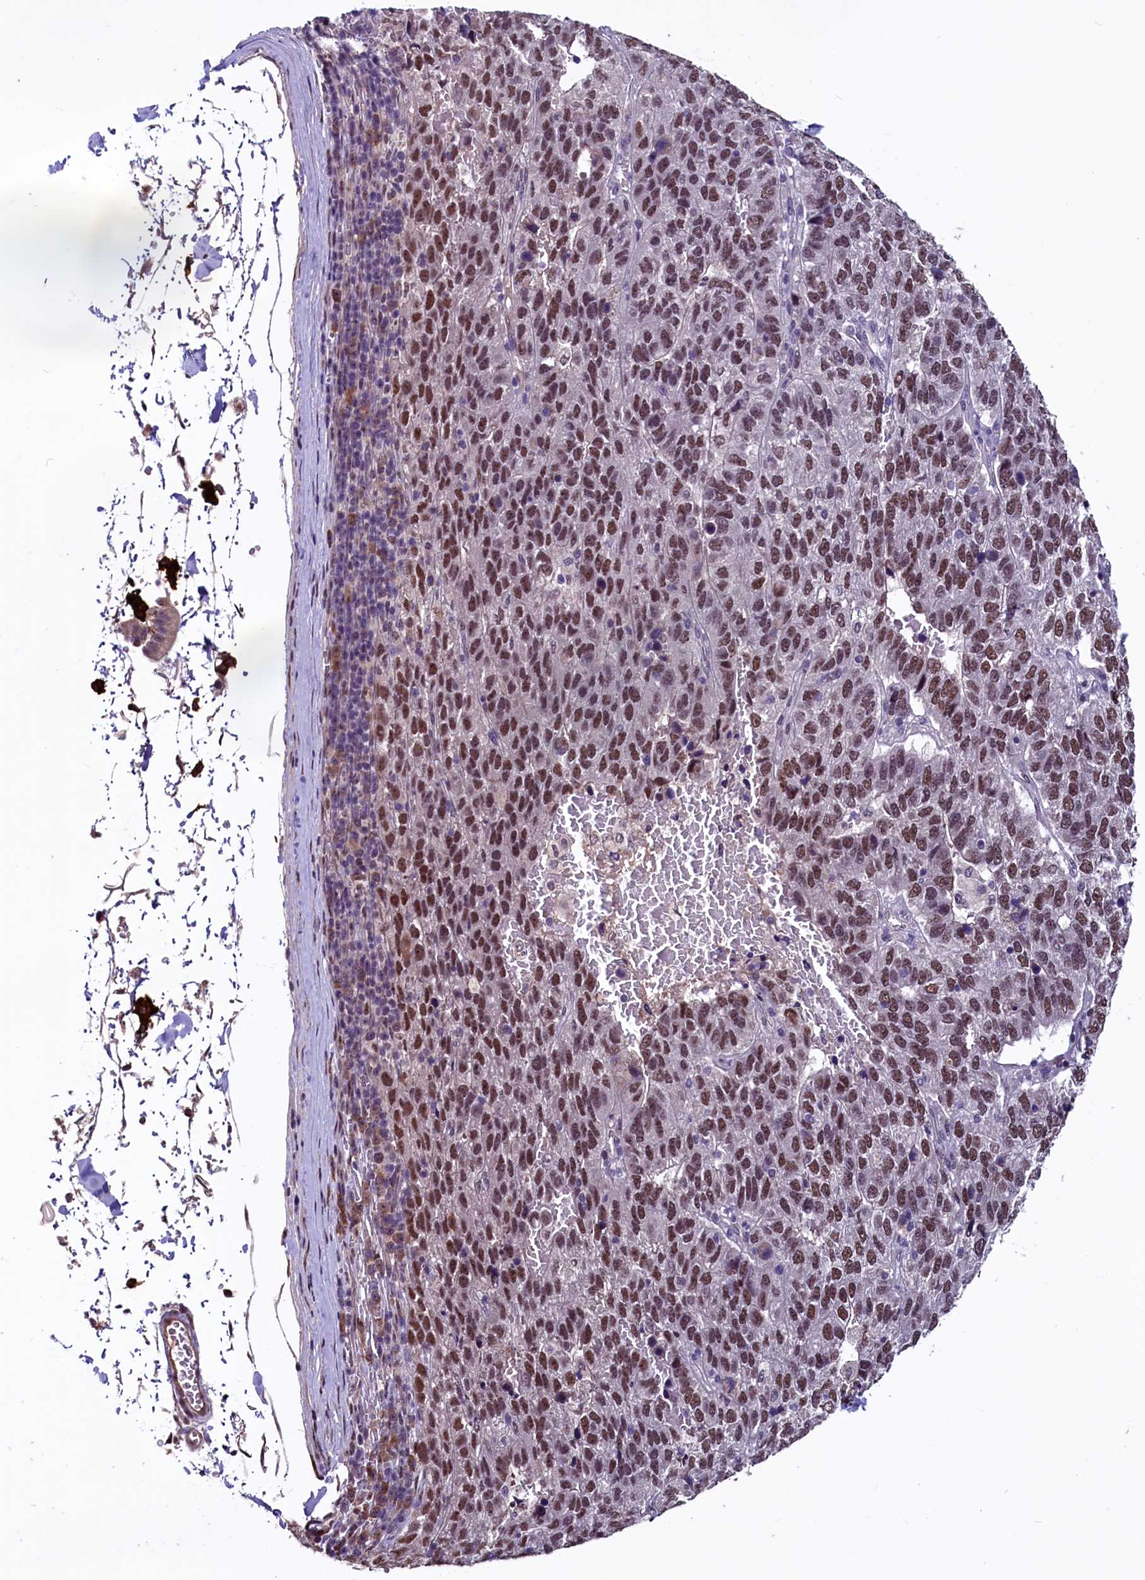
{"staining": {"intensity": "moderate", "quantity": ">75%", "location": "cytoplasmic/membranous"}, "tissue": "pancreatic cancer", "cell_type": "Tumor cells", "image_type": "cancer", "snomed": [{"axis": "morphology", "description": "Adenocarcinoma, NOS"}, {"axis": "topography", "description": "Pancreas"}], "caption": "Immunohistochemical staining of pancreatic cancer (adenocarcinoma) exhibits medium levels of moderate cytoplasmic/membranous protein staining in approximately >75% of tumor cells.", "gene": "RNMT", "patient": {"sex": "female", "age": 61}}